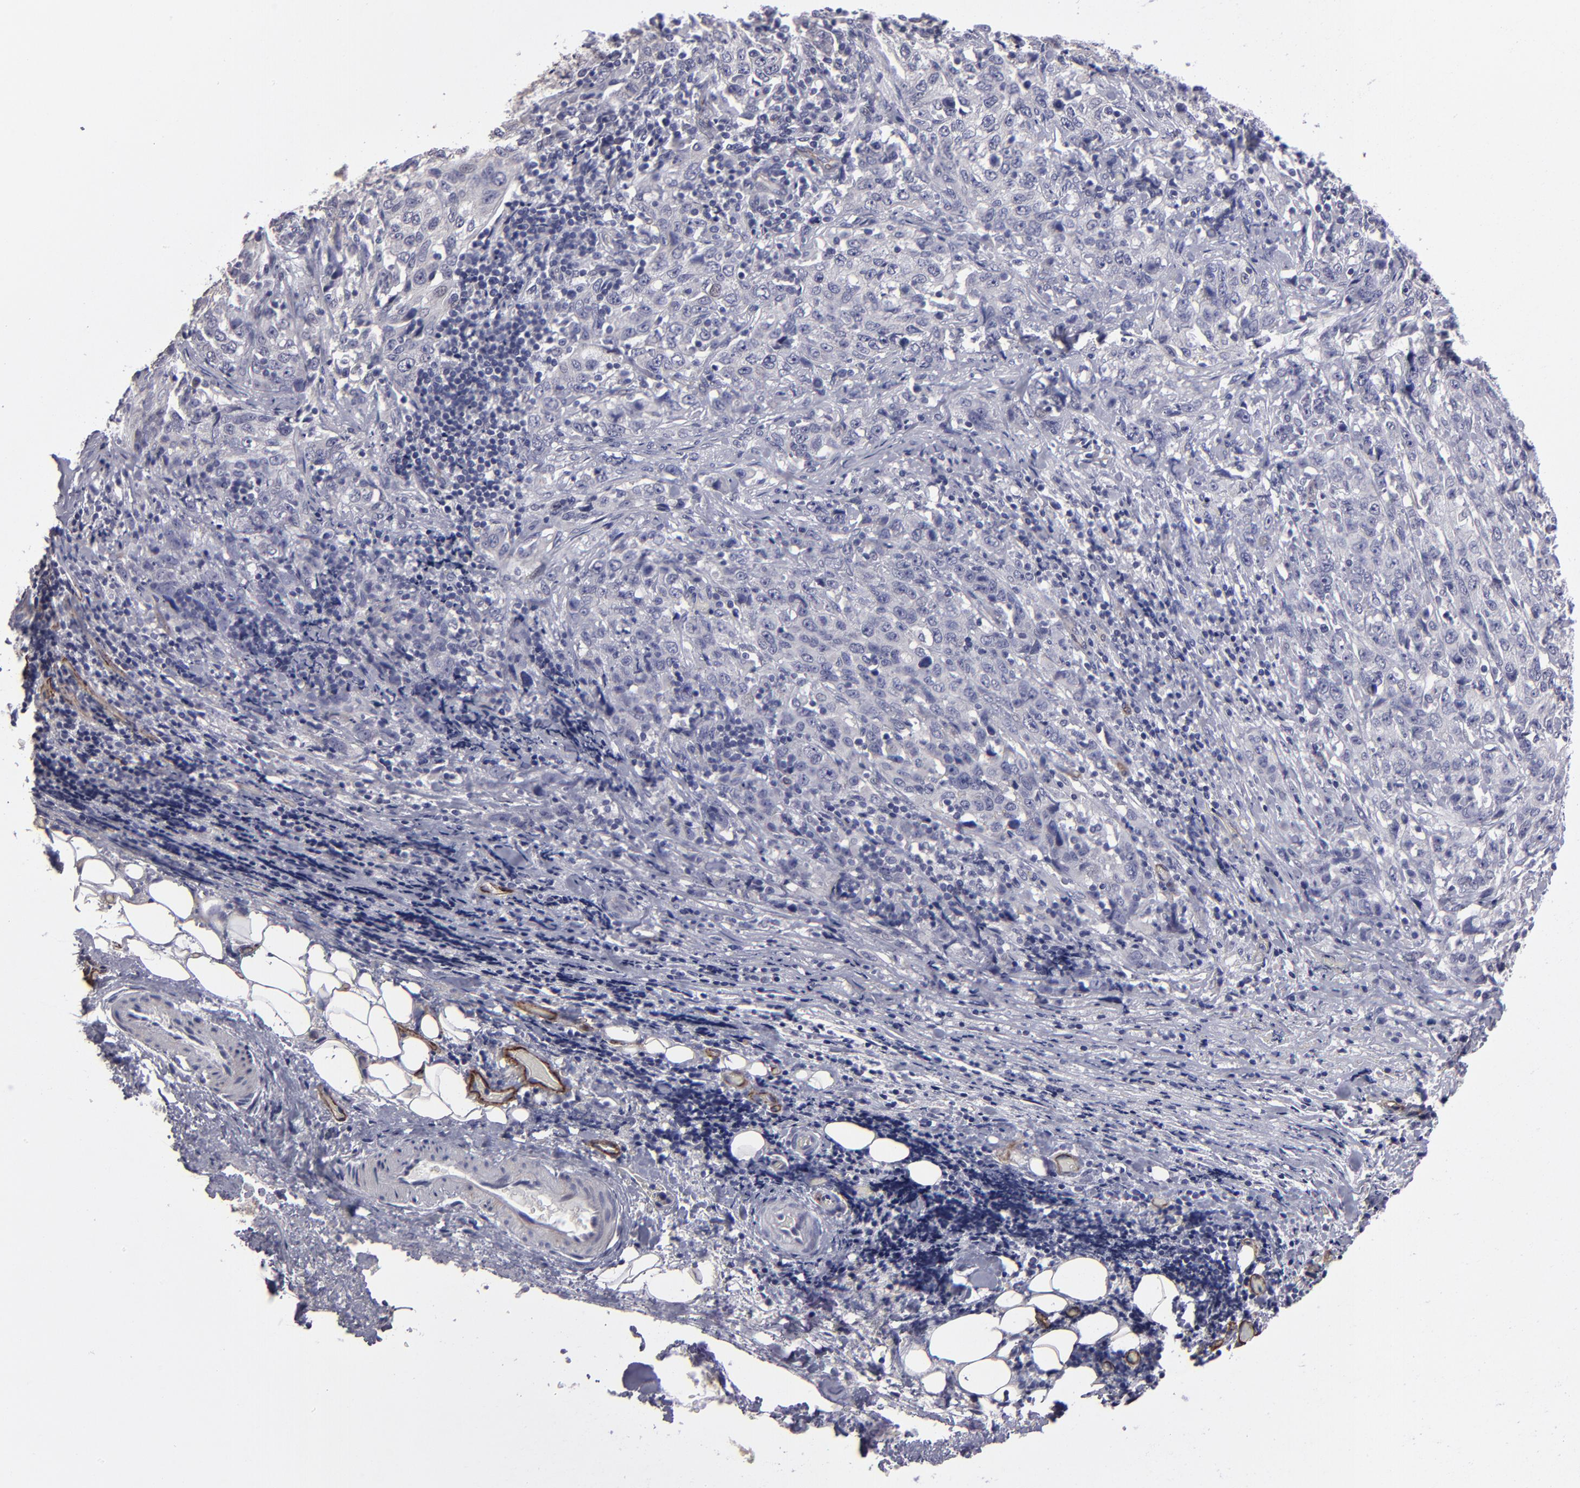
{"staining": {"intensity": "negative", "quantity": "none", "location": "none"}, "tissue": "stomach cancer", "cell_type": "Tumor cells", "image_type": "cancer", "snomed": [{"axis": "morphology", "description": "Adenocarcinoma, NOS"}, {"axis": "topography", "description": "Stomach"}], "caption": "A photomicrograph of stomach cancer (adenocarcinoma) stained for a protein demonstrates no brown staining in tumor cells.", "gene": "ZNF175", "patient": {"sex": "male", "age": 48}}